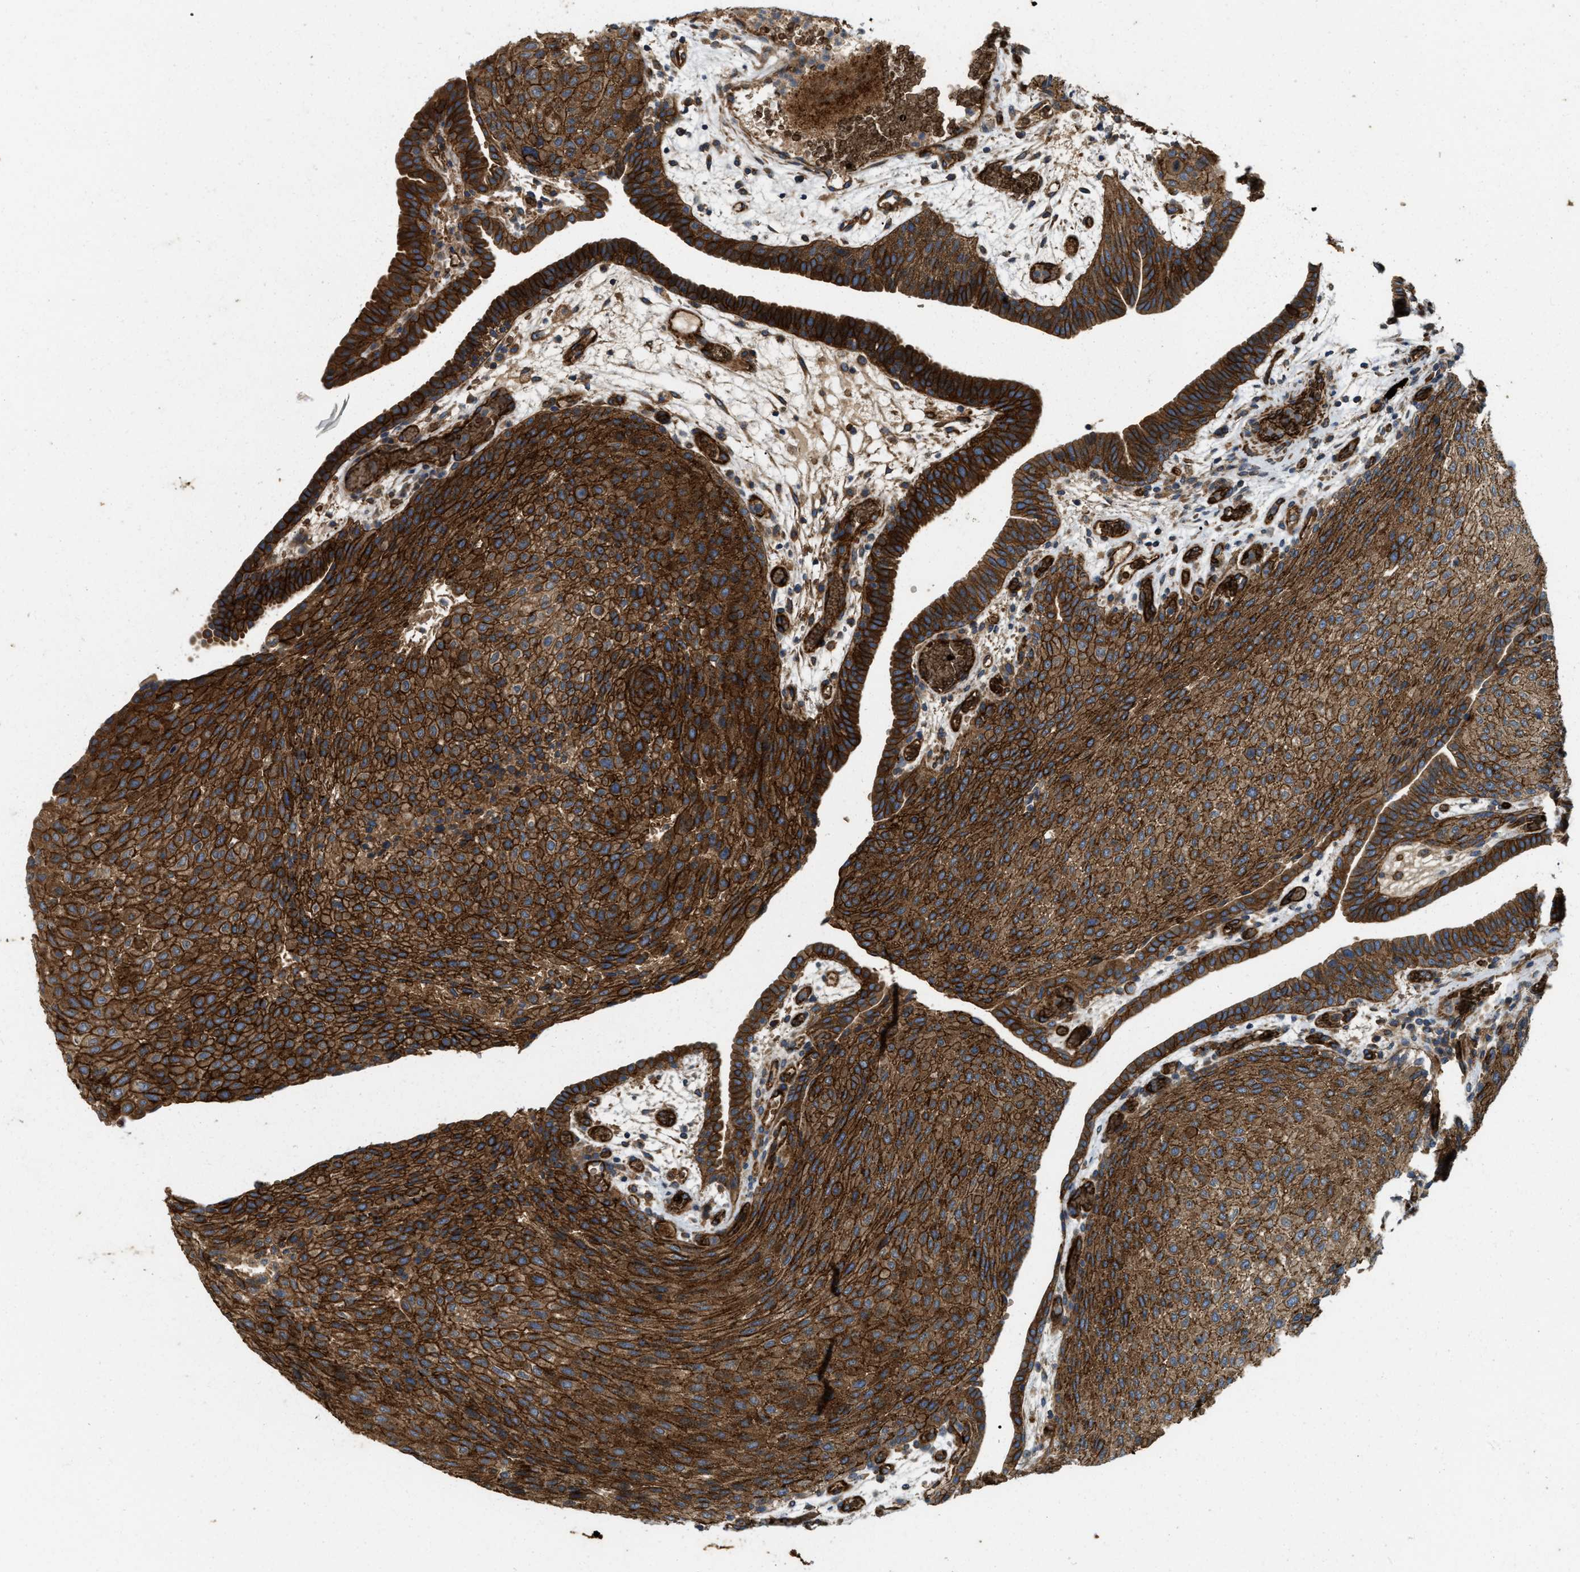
{"staining": {"intensity": "strong", "quantity": ">75%", "location": "cytoplasmic/membranous"}, "tissue": "urothelial cancer", "cell_type": "Tumor cells", "image_type": "cancer", "snomed": [{"axis": "morphology", "description": "Urothelial carcinoma, Low grade"}, {"axis": "morphology", "description": "Urothelial carcinoma, High grade"}, {"axis": "topography", "description": "Urinary bladder"}], "caption": "High-magnification brightfield microscopy of low-grade urothelial carcinoma stained with DAB (3,3'-diaminobenzidine) (brown) and counterstained with hematoxylin (blue). tumor cells exhibit strong cytoplasmic/membranous positivity is present in approximately>75% of cells. The protein is shown in brown color, while the nuclei are stained blue.", "gene": "ERC1", "patient": {"sex": "male", "age": 35}}